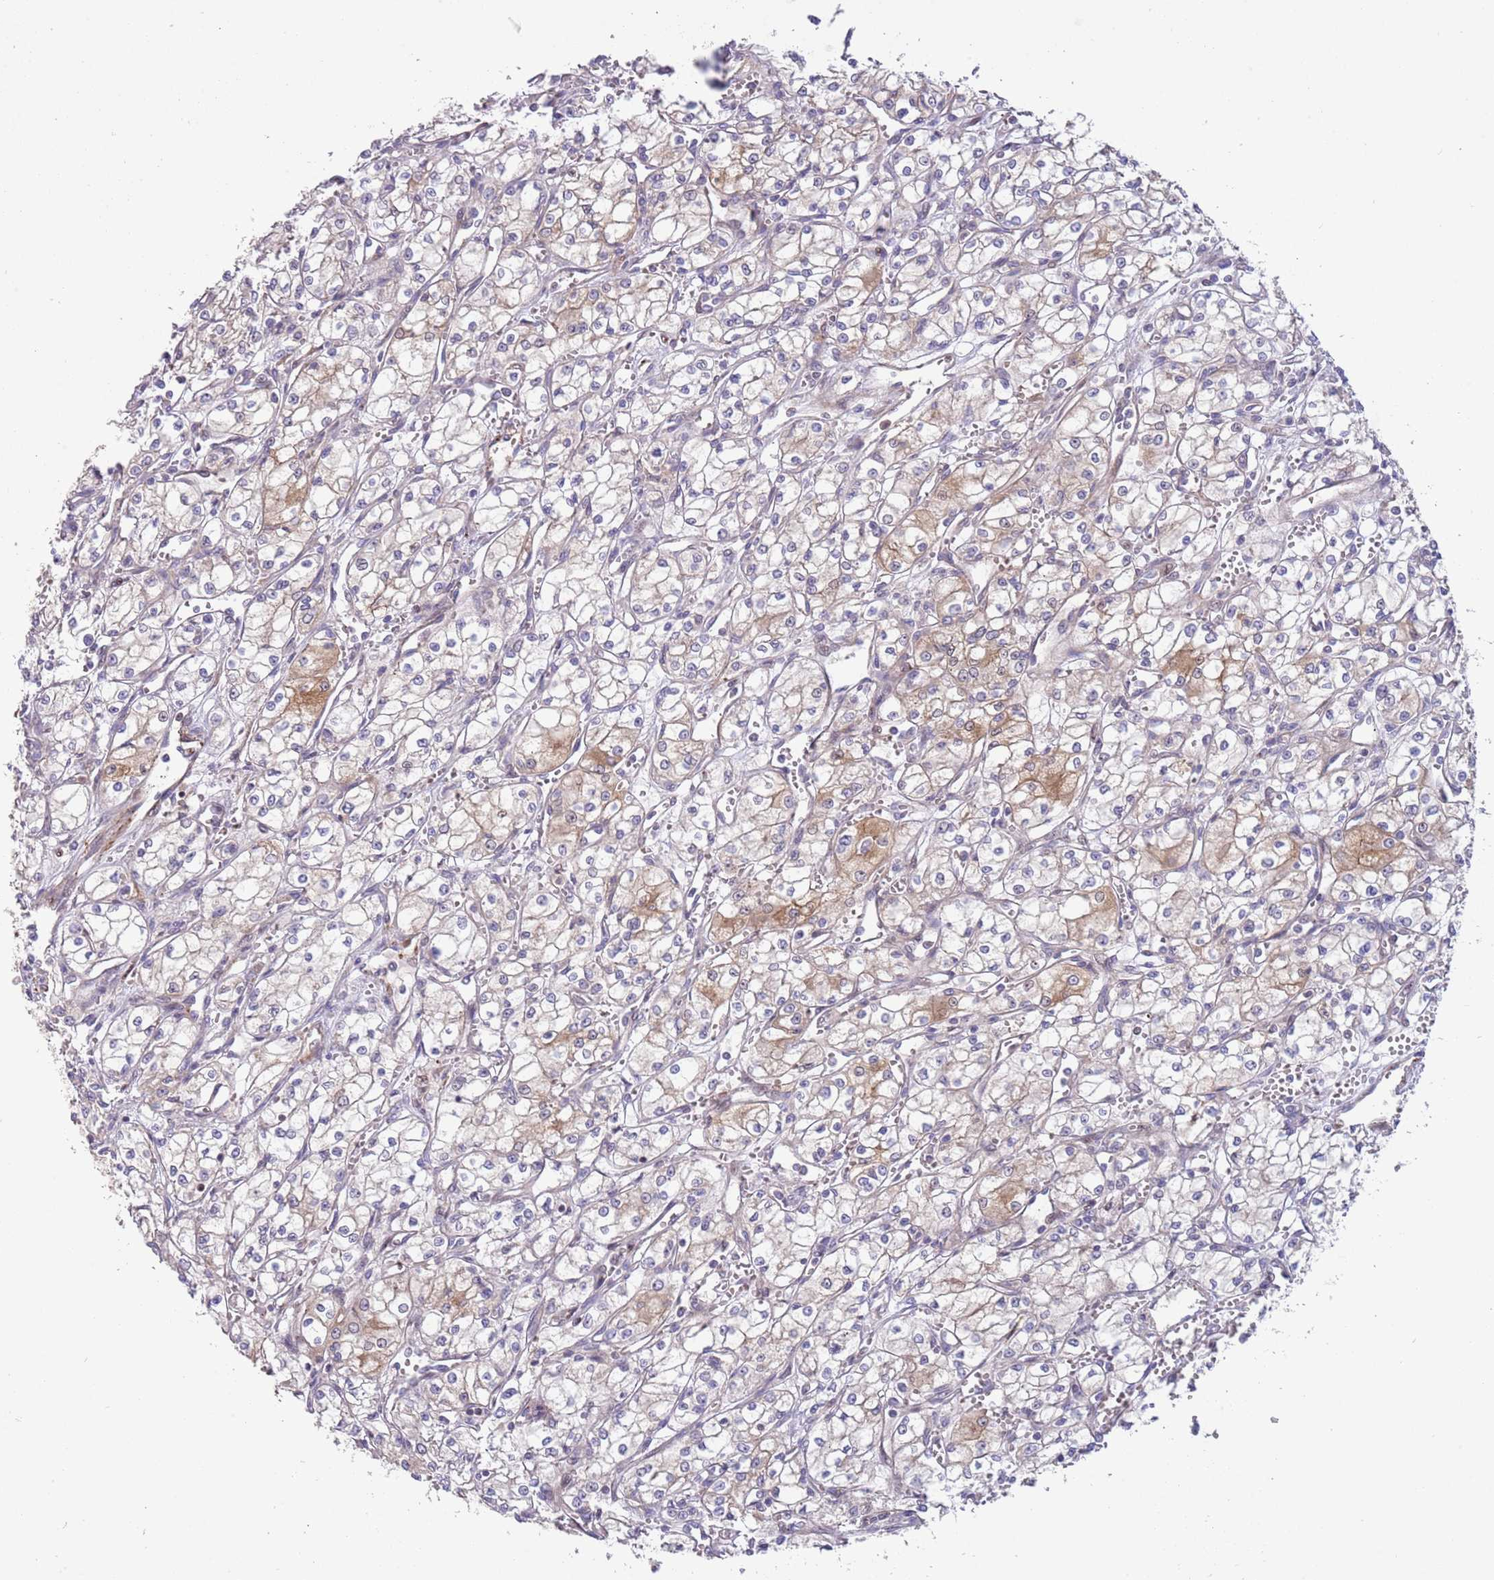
{"staining": {"intensity": "moderate", "quantity": "<25%", "location": "cytoplasmic/membranous"}, "tissue": "renal cancer", "cell_type": "Tumor cells", "image_type": "cancer", "snomed": [{"axis": "morphology", "description": "Adenocarcinoma, NOS"}, {"axis": "topography", "description": "Kidney"}], "caption": "Renal adenocarcinoma stained for a protein (brown) reveals moderate cytoplasmic/membranous positive positivity in approximately <25% of tumor cells.", "gene": "ITGB6", "patient": {"sex": "male", "age": 59}}